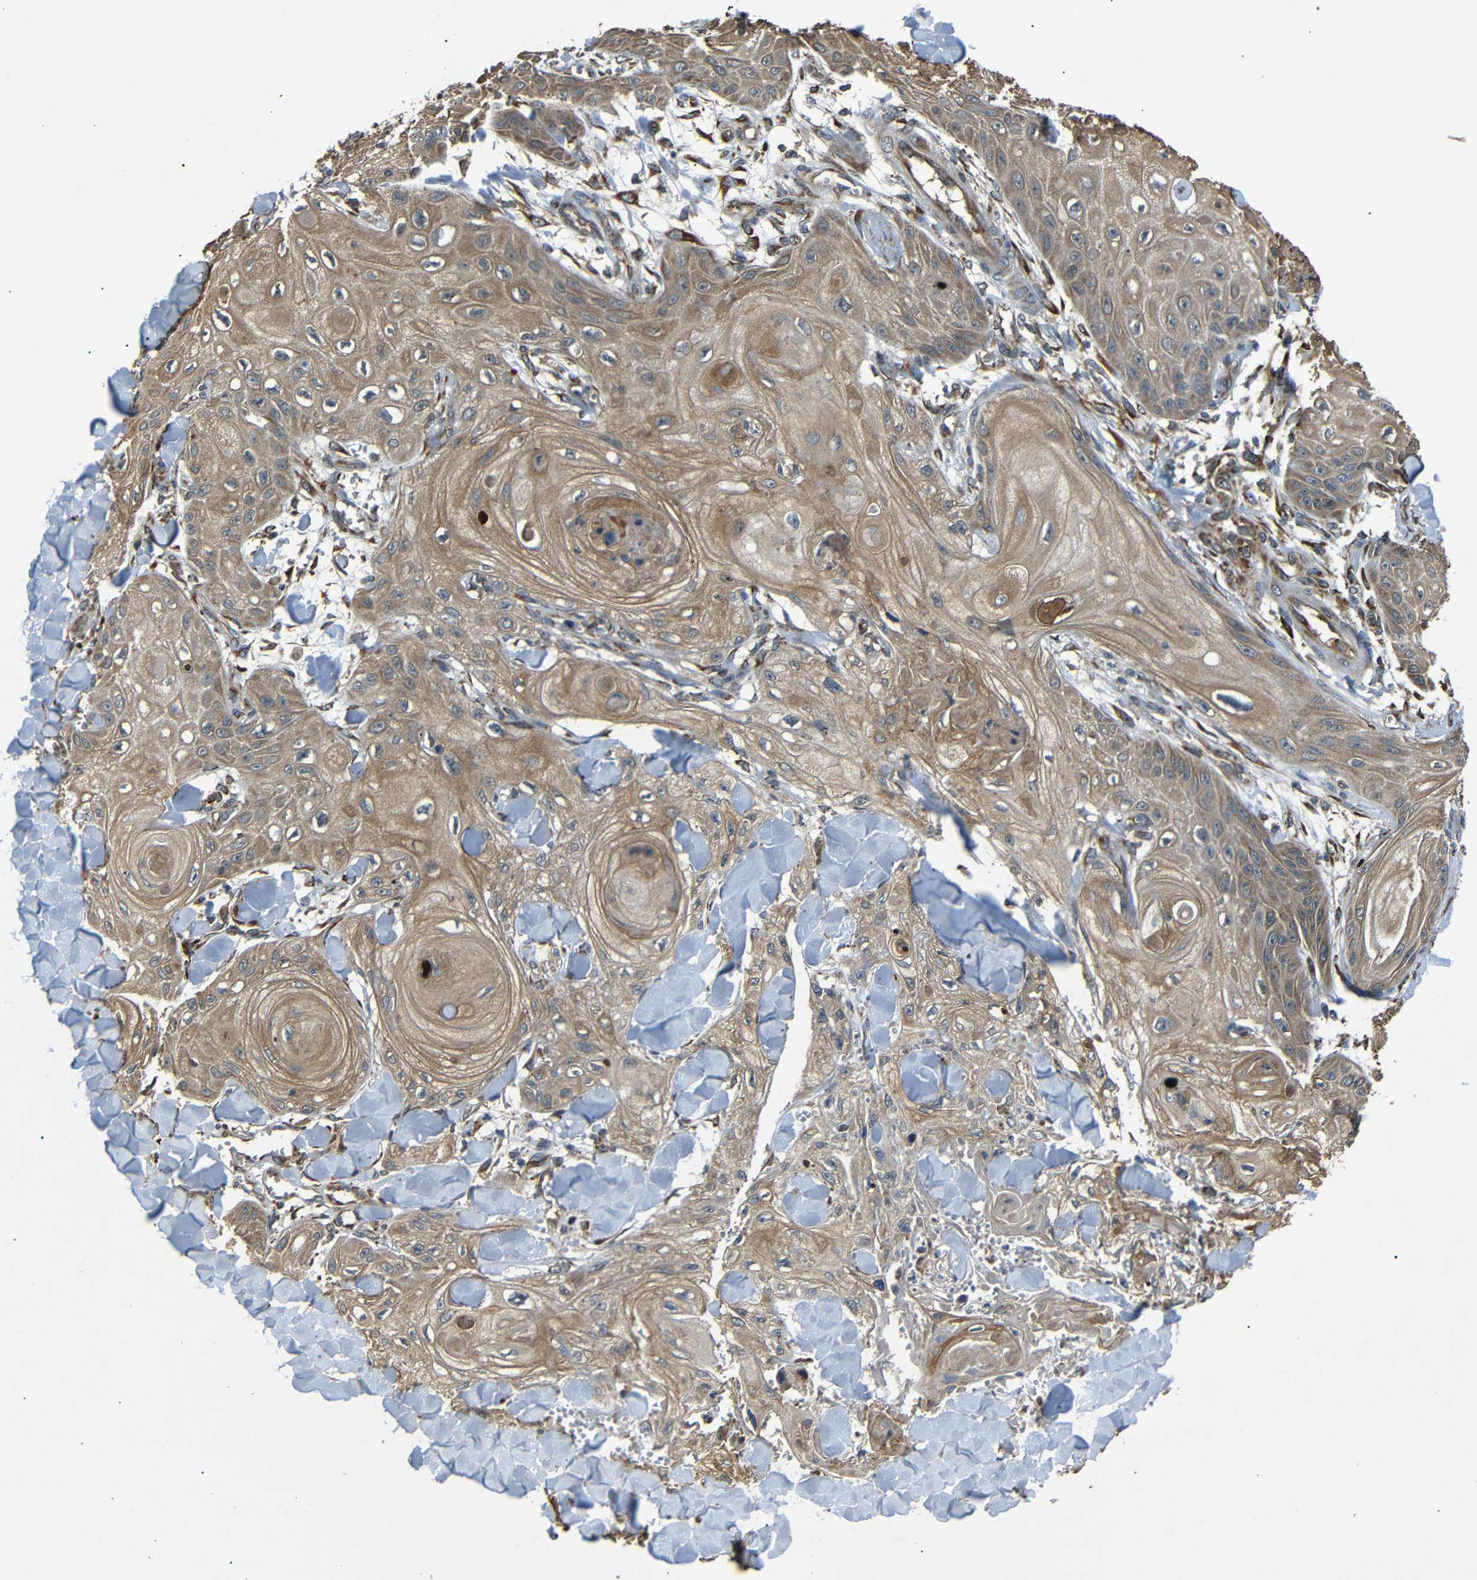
{"staining": {"intensity": "moderate", "quantity": ">75%", "location": "cytoplasmic/membranous"}, "tissue": "skin cancer", "cell_type": "Tumor cells", "image_type": "cancer", "snomed": [{"axis": "morphology", "description": "Squamous cell carcinoma, NOS"}, {"axis": "topography", "description": "Skin"}], "caption": "Immunohistochemistry (IHC) photomicrograph of neoplastic tissue: skin cancer stained using immunohistochemistry (IHC) exhibits medium levels of moderate protein expression localized specifically in the cytoplasmic/membranous of tumor cells, appearing as a cytoplasmic/membranous brown color.", "gene": "TRPC1", "patient": {"sex": "male", "age": 74}}